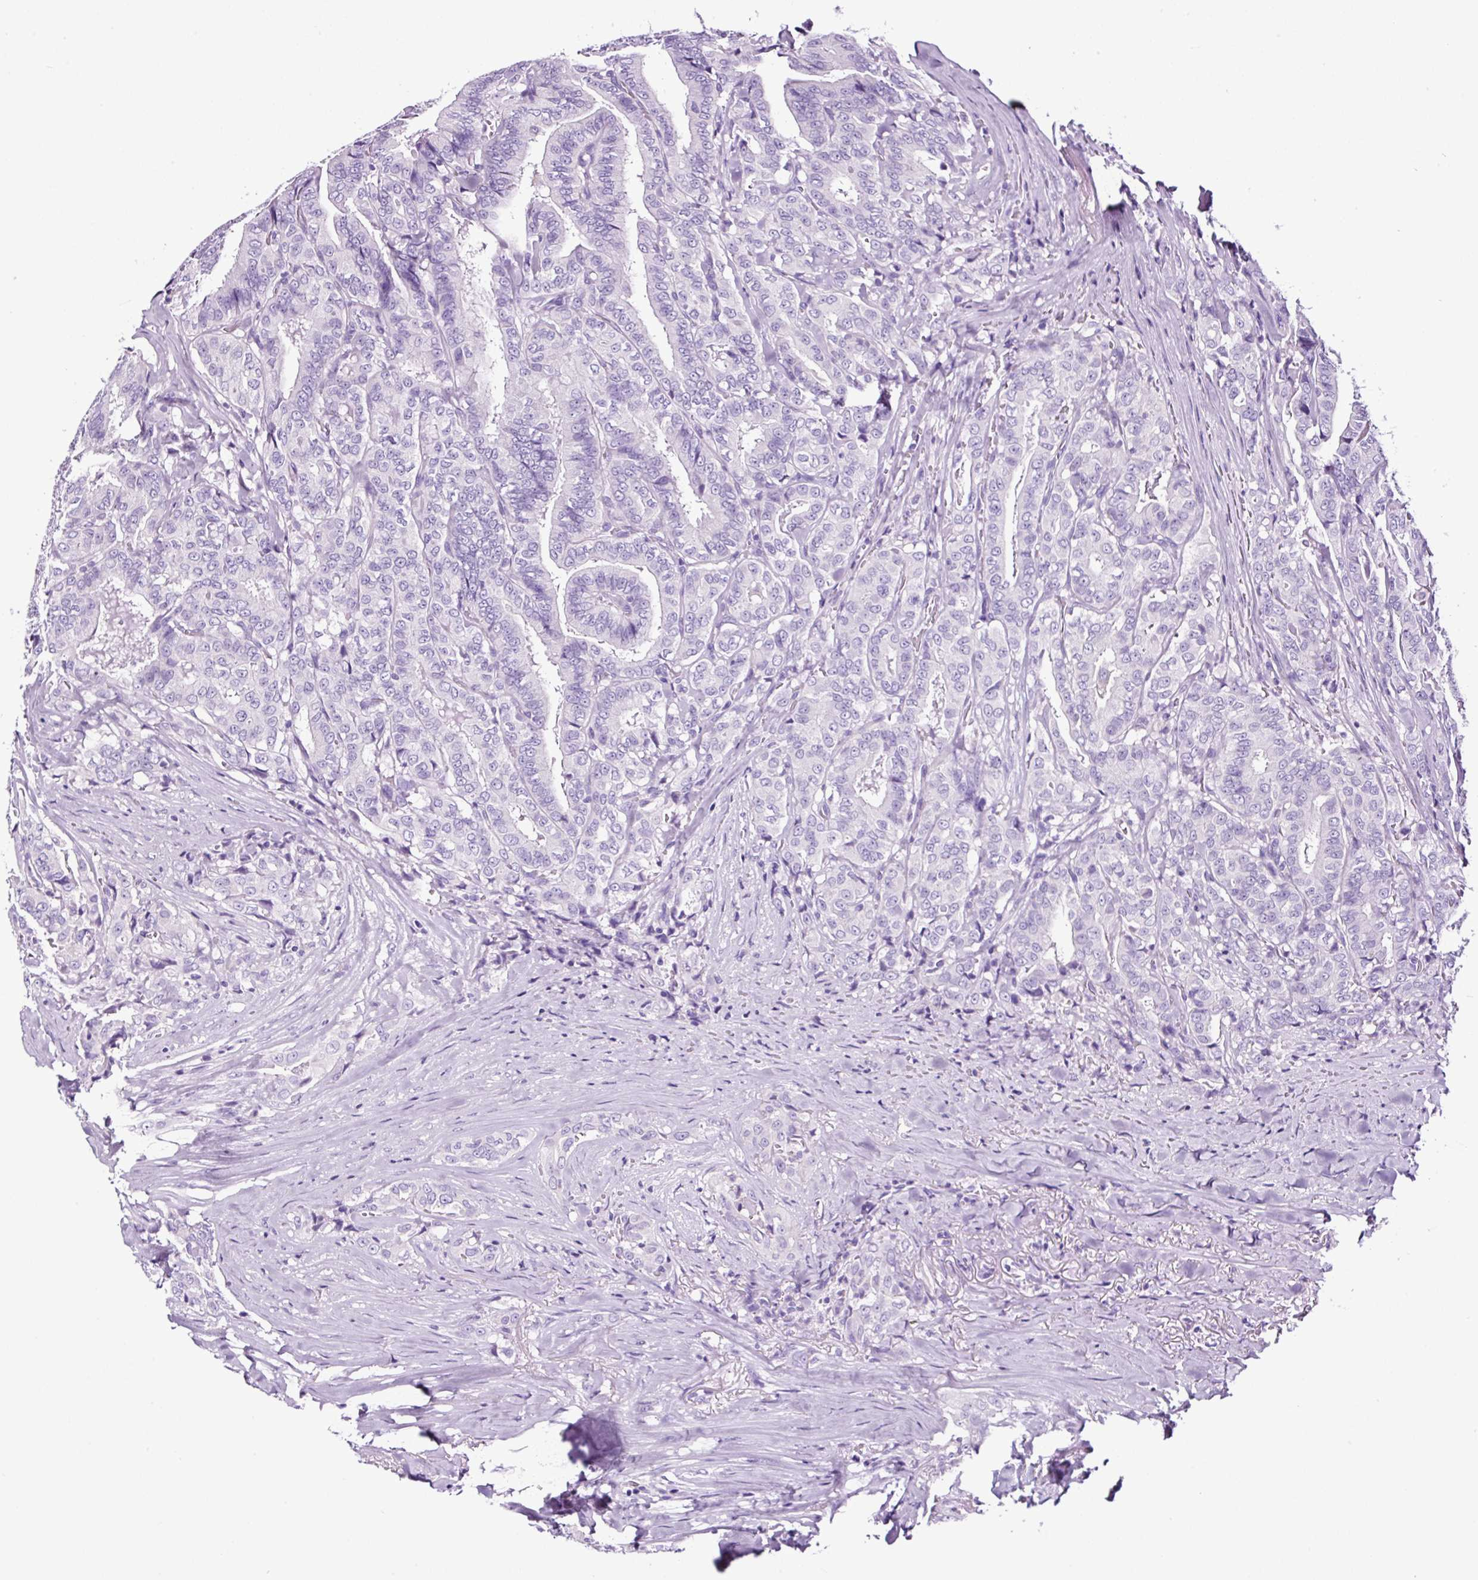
{"staining": {"intensity": "negative", "quantity": "none", "location": "none"}, "tissue": "thyroid cancer", "cell_type": "Tumor cells", "image_type": "cancer", "snomed": [{"axis": "morphology", "description": "Papillary adenocarcinoma, NOS"}, {"axis": "topography", "description": "Thyroid gland"}], "caption": "Tumor cells show no significant staining in thyroid cancer.", "gene": "FBXL7", "patient": {"sex": "male", "age": 61}}